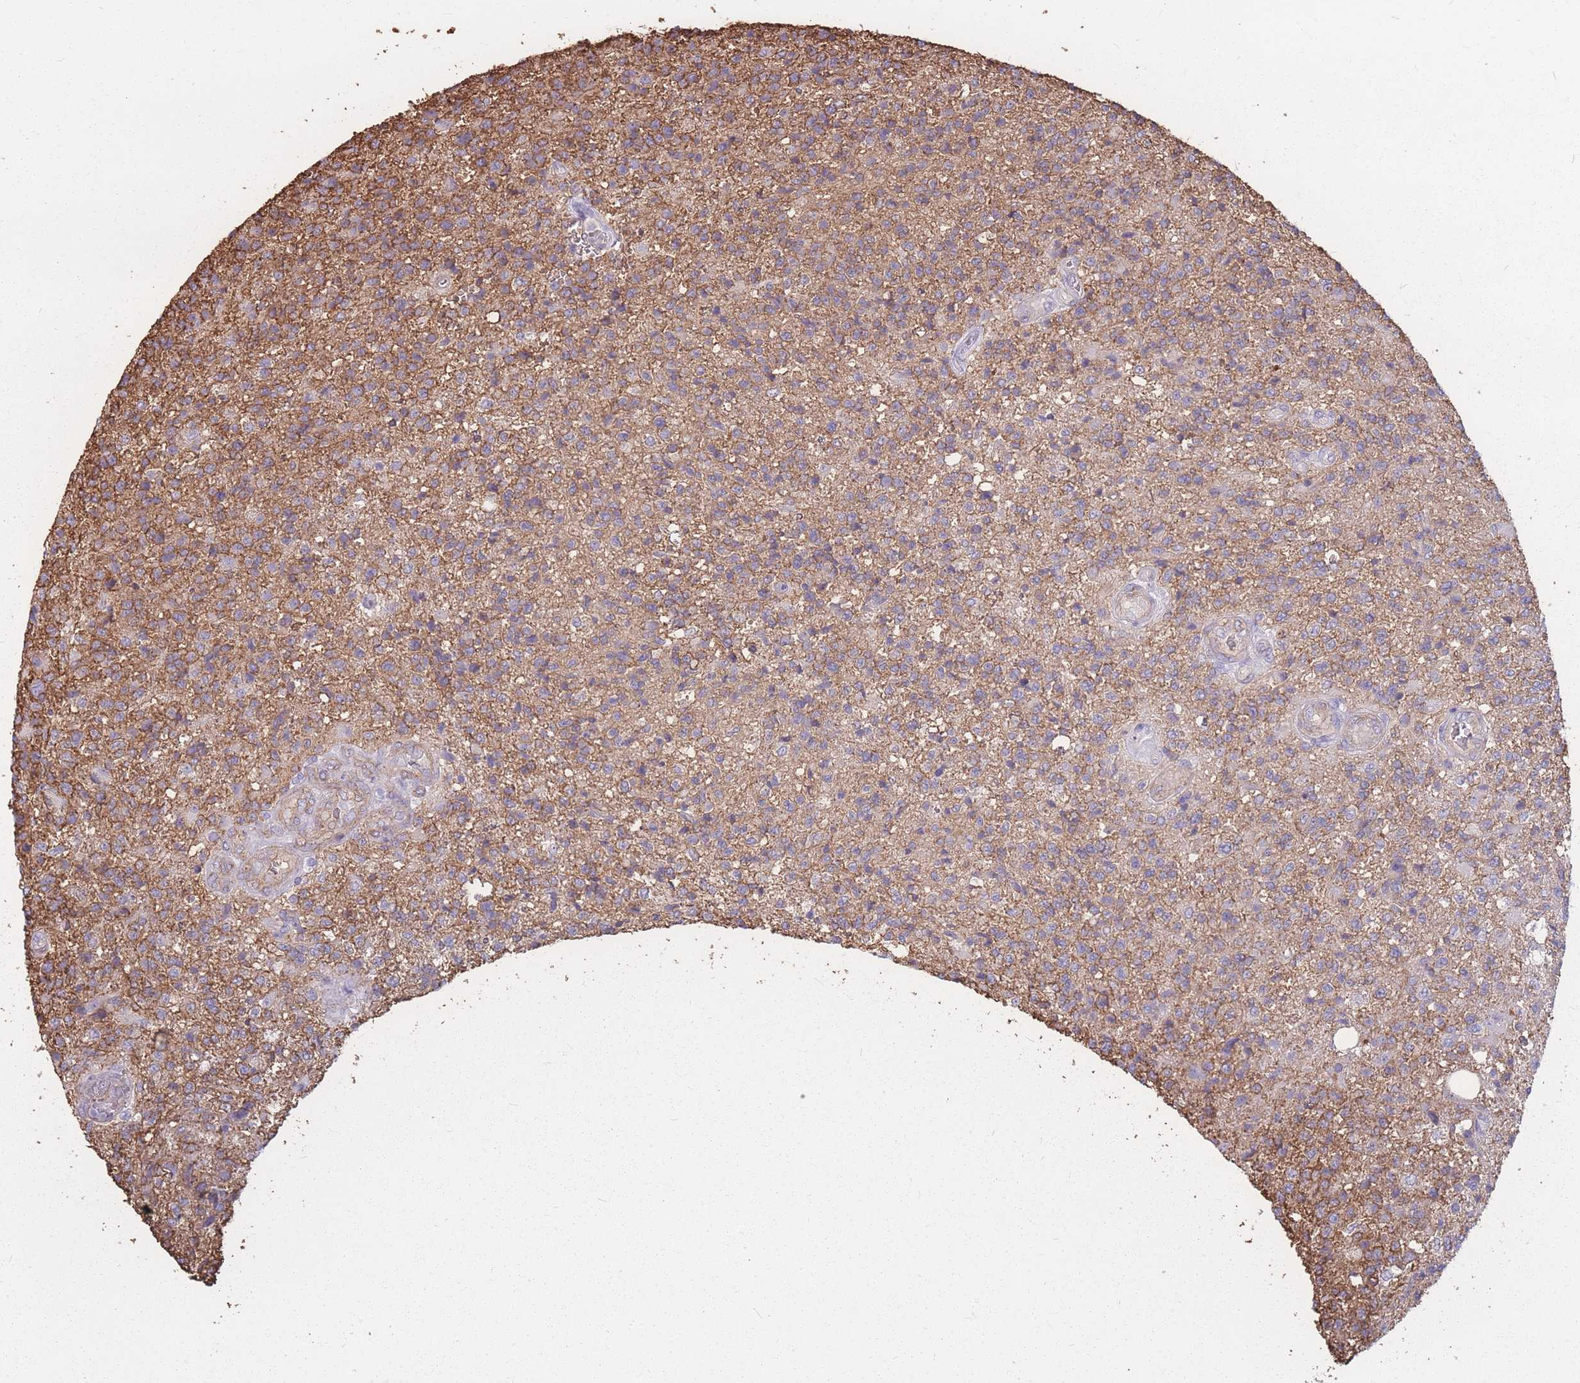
{"staining": {"intensity": "moderate", "quantity": "25%-75%", "location": "cytoplasmic/membranous"}, "tissue": "glioma", "cell_type": "Tumor cells", "image_type": "cancer", "snomed": [{"axis": "morphology", "description": "Glioma, malignant, High grade"}, {"axis": "topography", "description": "Brain"}], "caption": "Protein expression by immunohistochemistry reveals moderate cytoplasmic/membranous positivity in approximately 25%-75% of tumor cells in glioma.", "gene": "GNA11", "patient": {"sex": "male", "age": 56}}